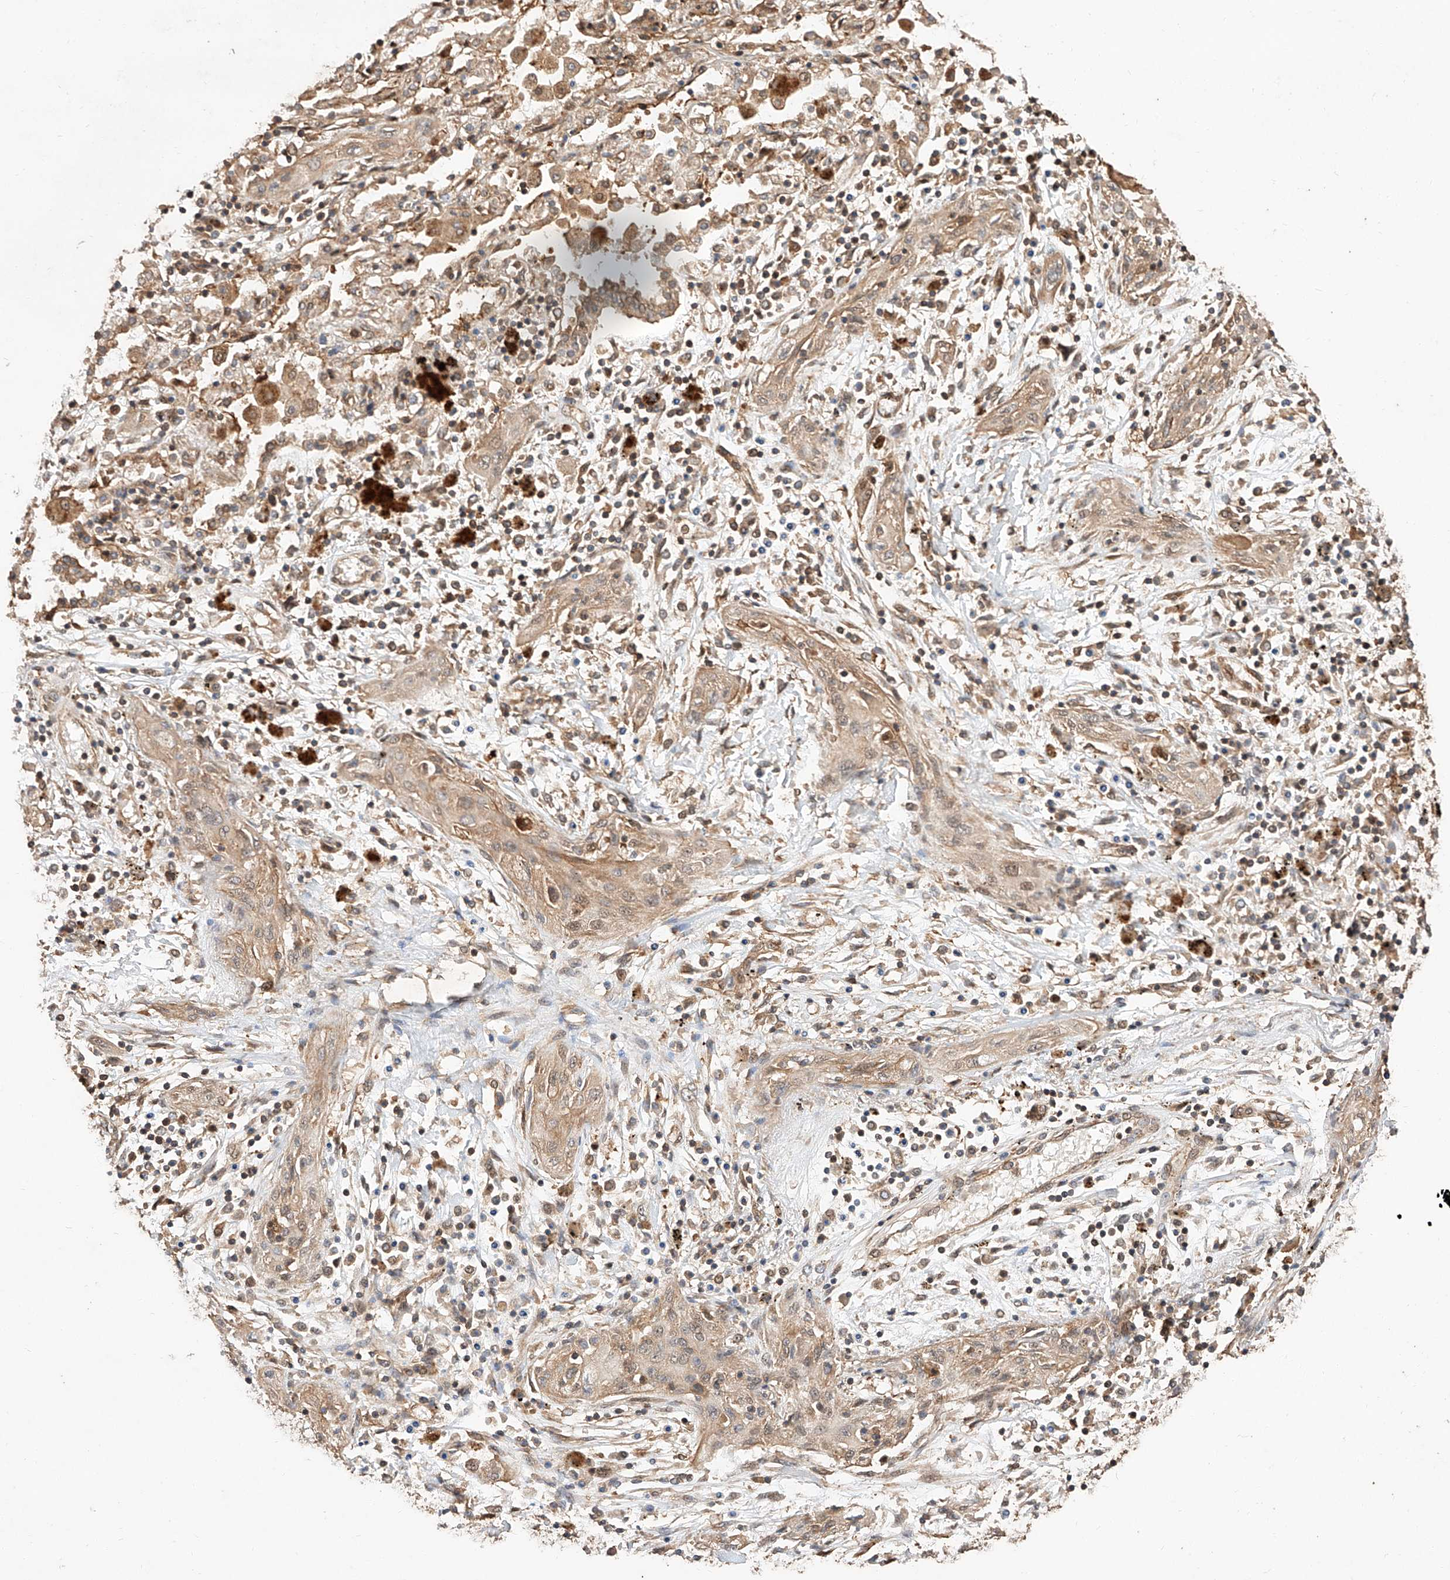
{"staining": {"intensity": "weak", "quantity": ">75%", "location": "cytoplasmic/membranous"}, "tissue": "lung cancer", "cell_type": "Tumor cells", "image_type": "cancer", "snomed": [{"axis": "morphology", "description": "Squamous cell carcinoma, NOS"}, {"axis": "topography", "description": "Lung"}], "caption": "Immunohistochemical staining of squamous cell carcinoma (lung) displays weak cytoplasmic/membranous protein expression in about >75% of tumor cells. Immunohistochemistry (ihc) stains the protein in brown and the nuclei are stained blue.", "gene": "GHDC", "patient": {"sex": "female", "age": 47}}